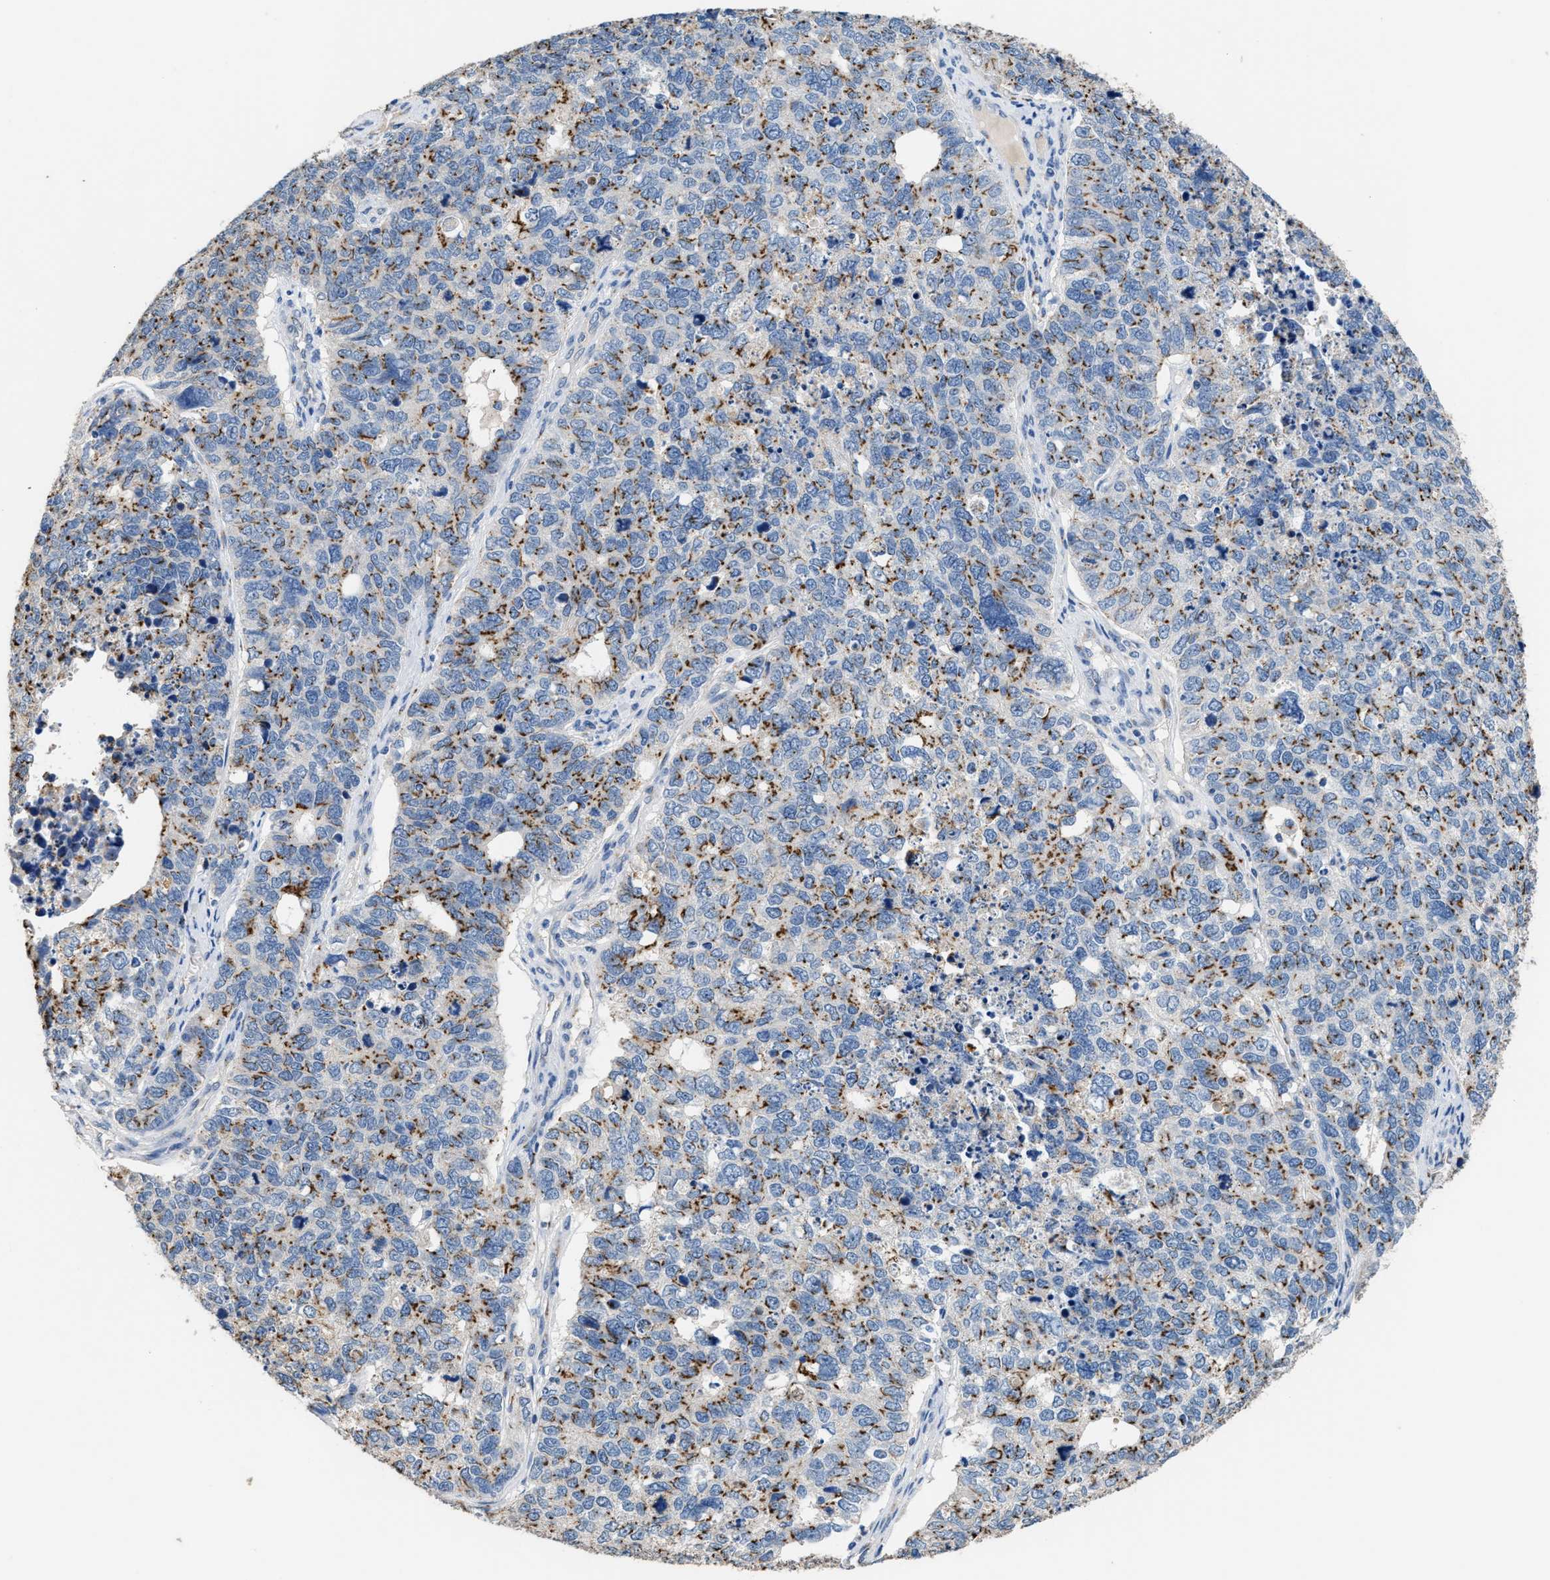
{"staining": {"intensity": "moderate", "quantity": ">75%", "location": "cytoplasmic/membranous"}, "tissue": "cervical cancer", "cell_type": "Tumor cells", "image_type": "cancer", "snomed": [{"axis": "morphology", "description": "Squamous cell carcinoma, NOS"}, {"axis": "topography", "description": "Cervix"}], "caption": "Cervical cancer (squamous cell carcinoma) stained with DAB (3,3'-diaminobenzidine) IHC shows medium levels of moderate cytoplasmic/membranous staining in about >75% of tumor cells.", "gene": "GOLM1", "patient": {"sex": "female", "age": 63}}